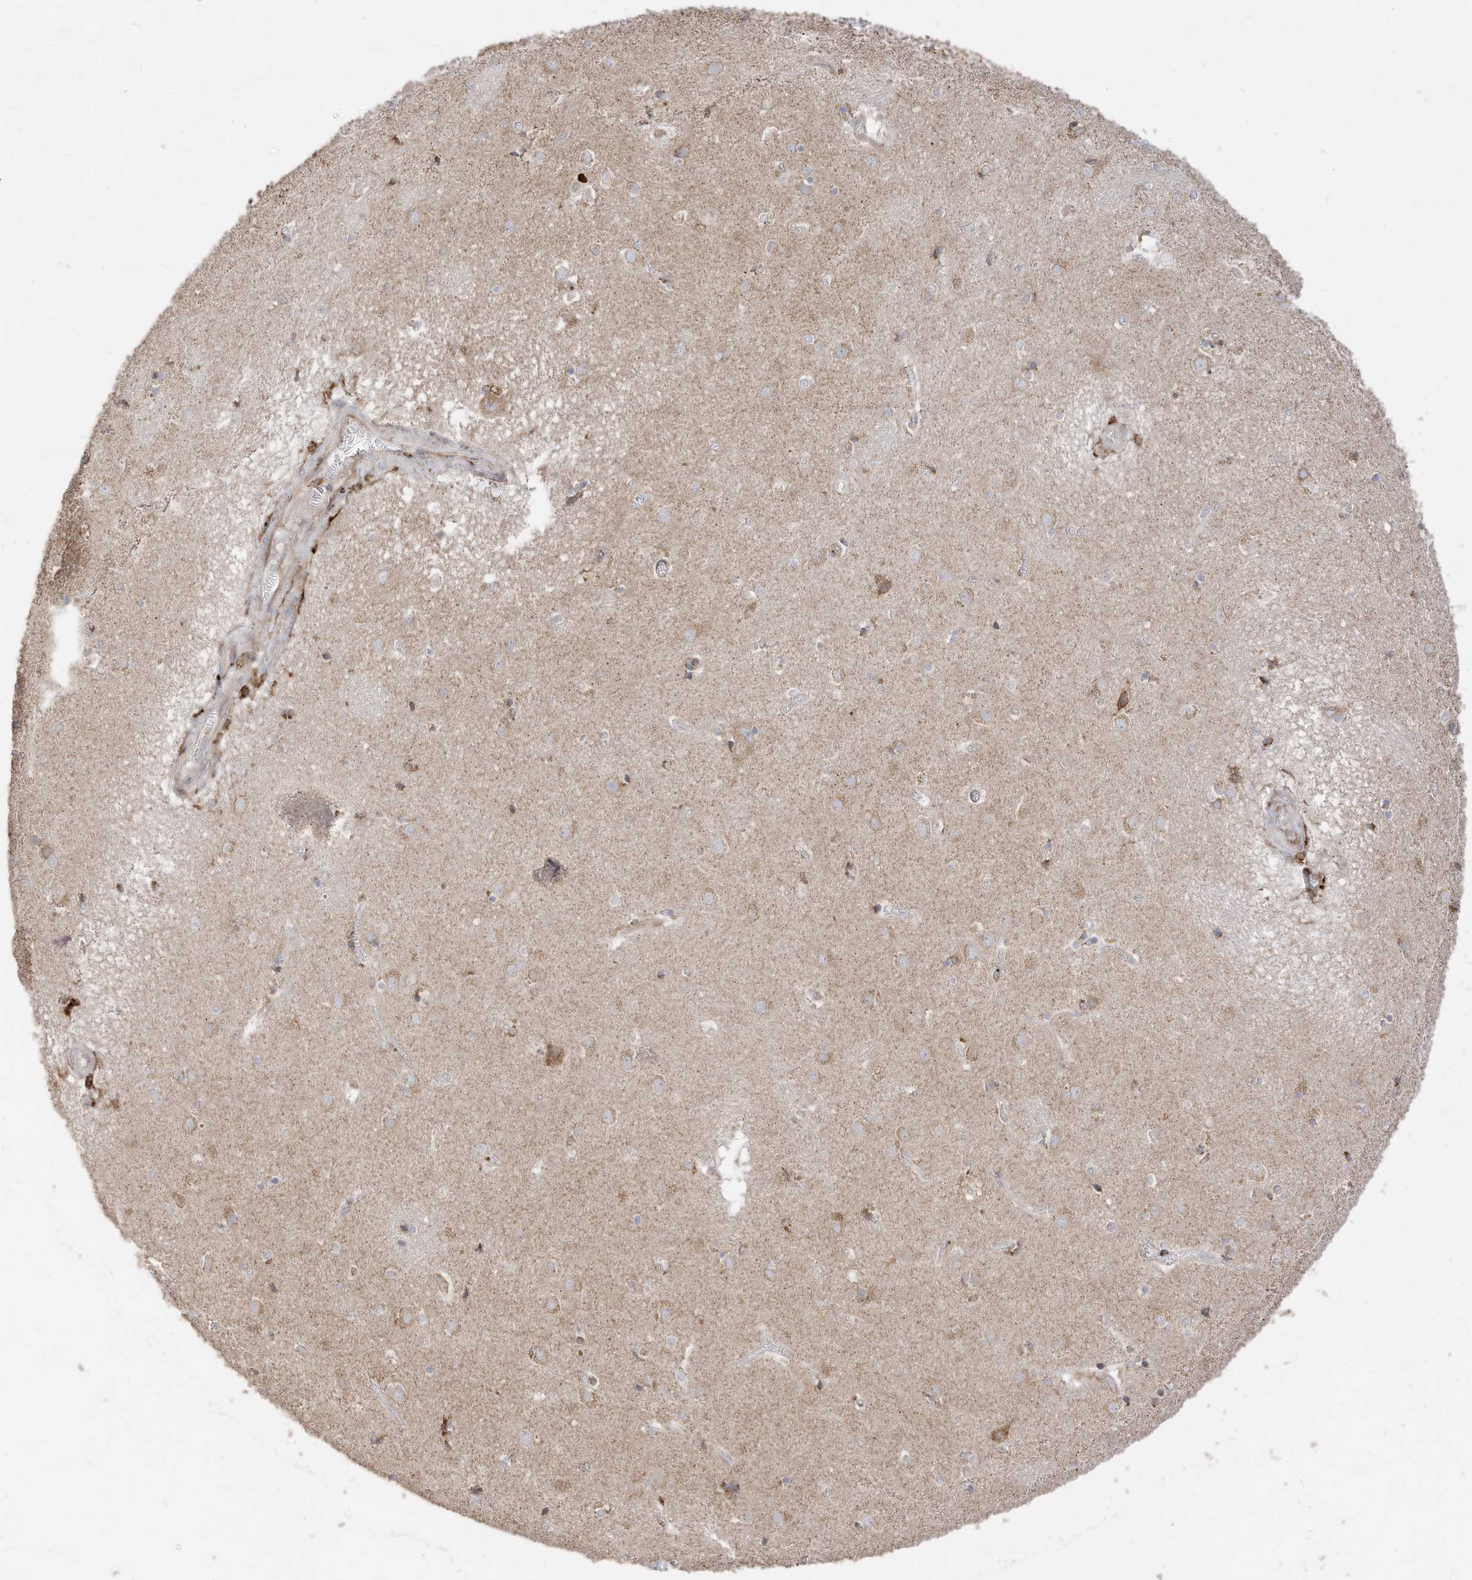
{"staining": {"intensity": "weak", "quantity": "25%-75%", "location": "cytoplasmic/membranous"}, "tissue": "caudate", "cell_type": "Glial cells", "image_type": "normal", "snomed": [{"axis": "morphology", "description": "Normal tissue, NOS"}, {"axis": "topography", "description": "Lateral ventricle wall"}], "caption": "Protein staining by IHC displays weak cytoplasmic/membranous positivity in about 25%-75% of glial cells in normal caudate. (brown staining indicates protein expression, while blue staining denotes nuclei).", "gene": "TRNAU1AP", "patient": {"sex": "male", "age": 70}}